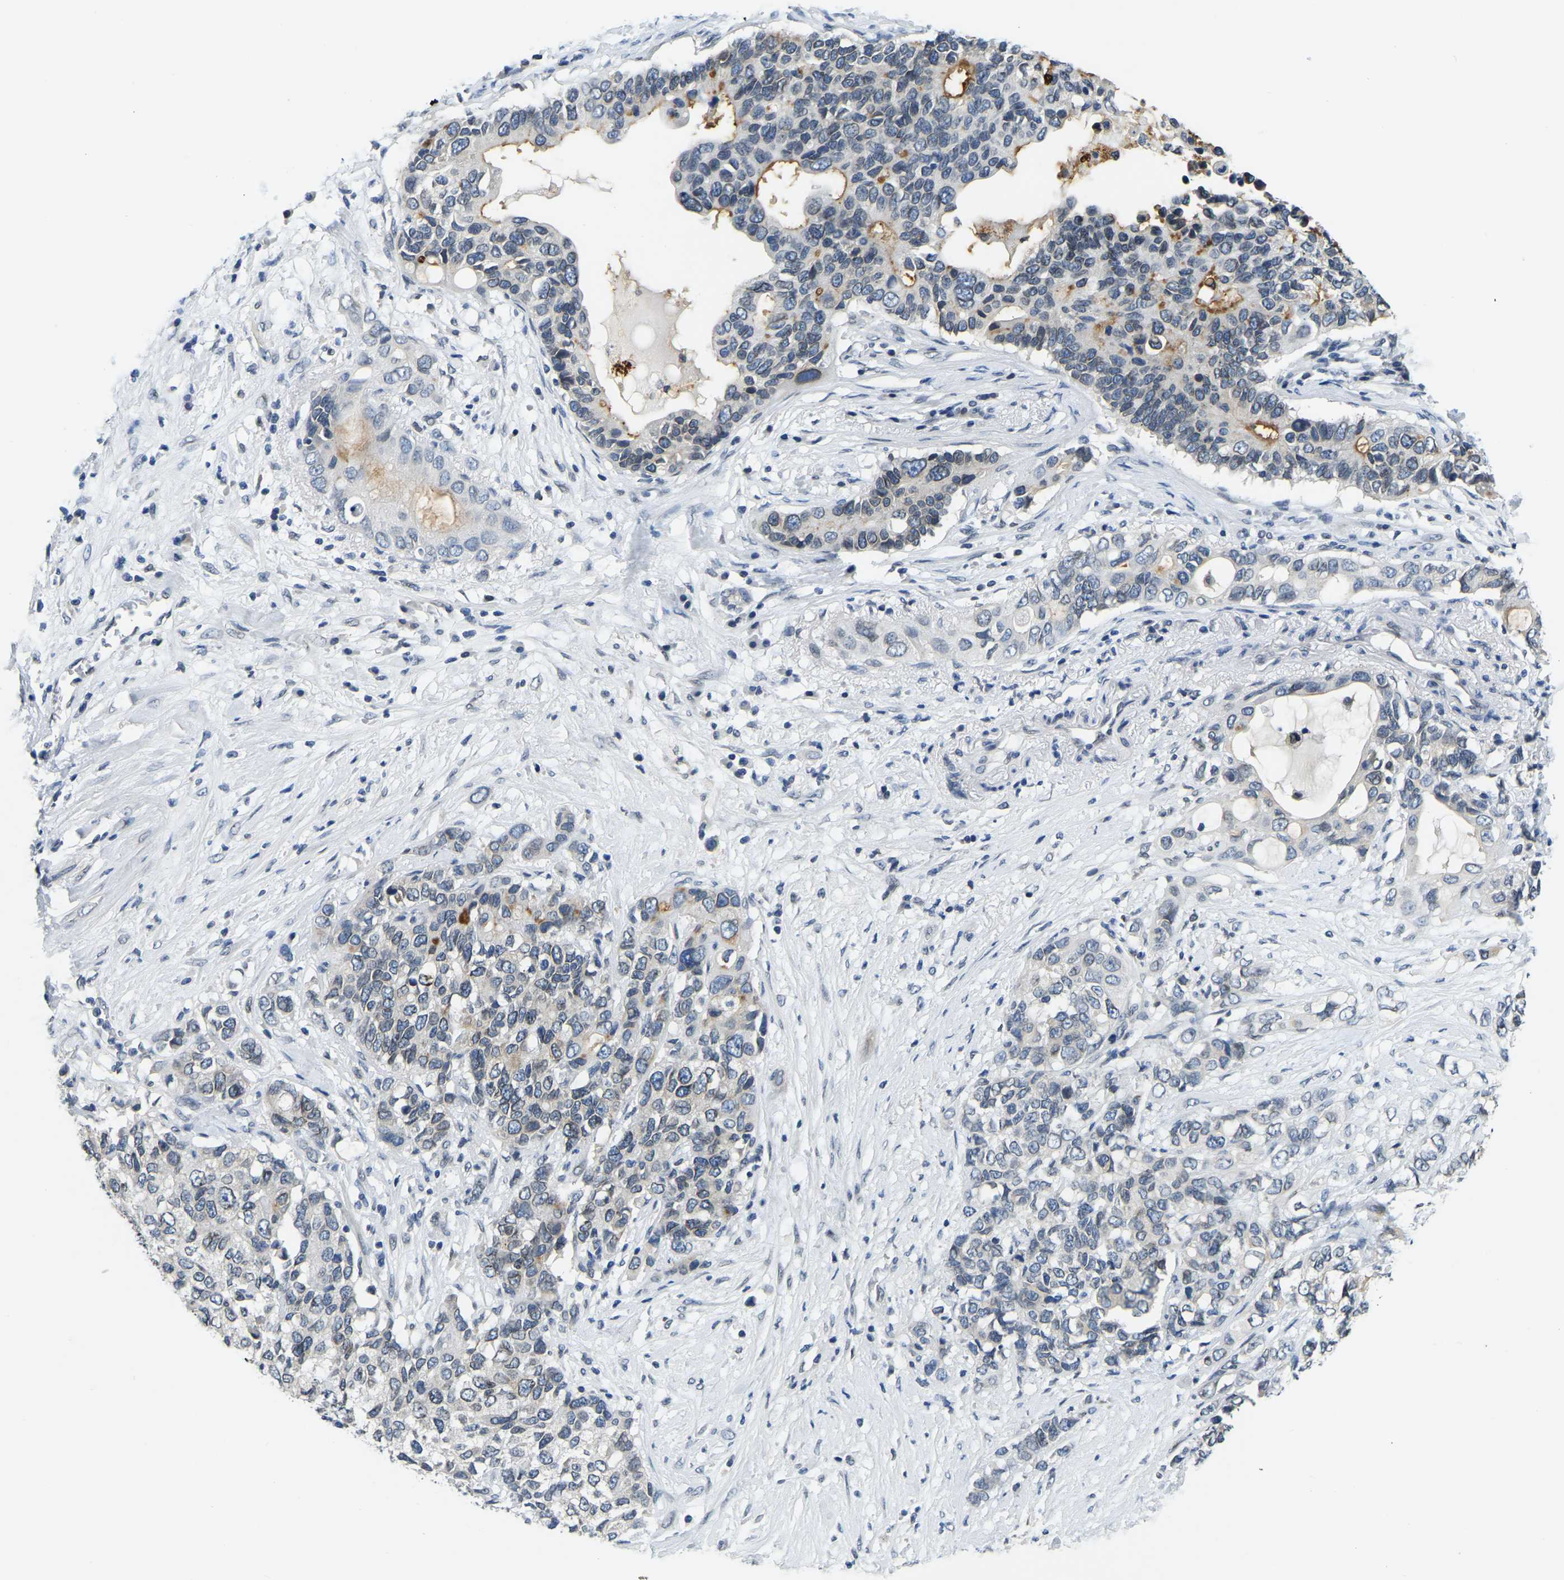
{"staining": {"intensity": "moderate", "quantity": "<25%", "location": "cytoplasmic/membranous"}, "tissue": "pancreatic cancer", "cell_type": "Tumor cells", "image_type": "cancer", "snomed": [{"axis": "morphology", "description": "Adenocarcinoma, NOS"}, {"axis": "topography", "description": "Pancreas"}], "caption": "Immunohistochemical staining of human pancreatic cancer (adenocarcinoma) shows moderate cytoplasmic/membranous protein staining in about <25% of tumor cells.", "gene": "RANBP2", "patient": {"sex": "female", "age": 56}}